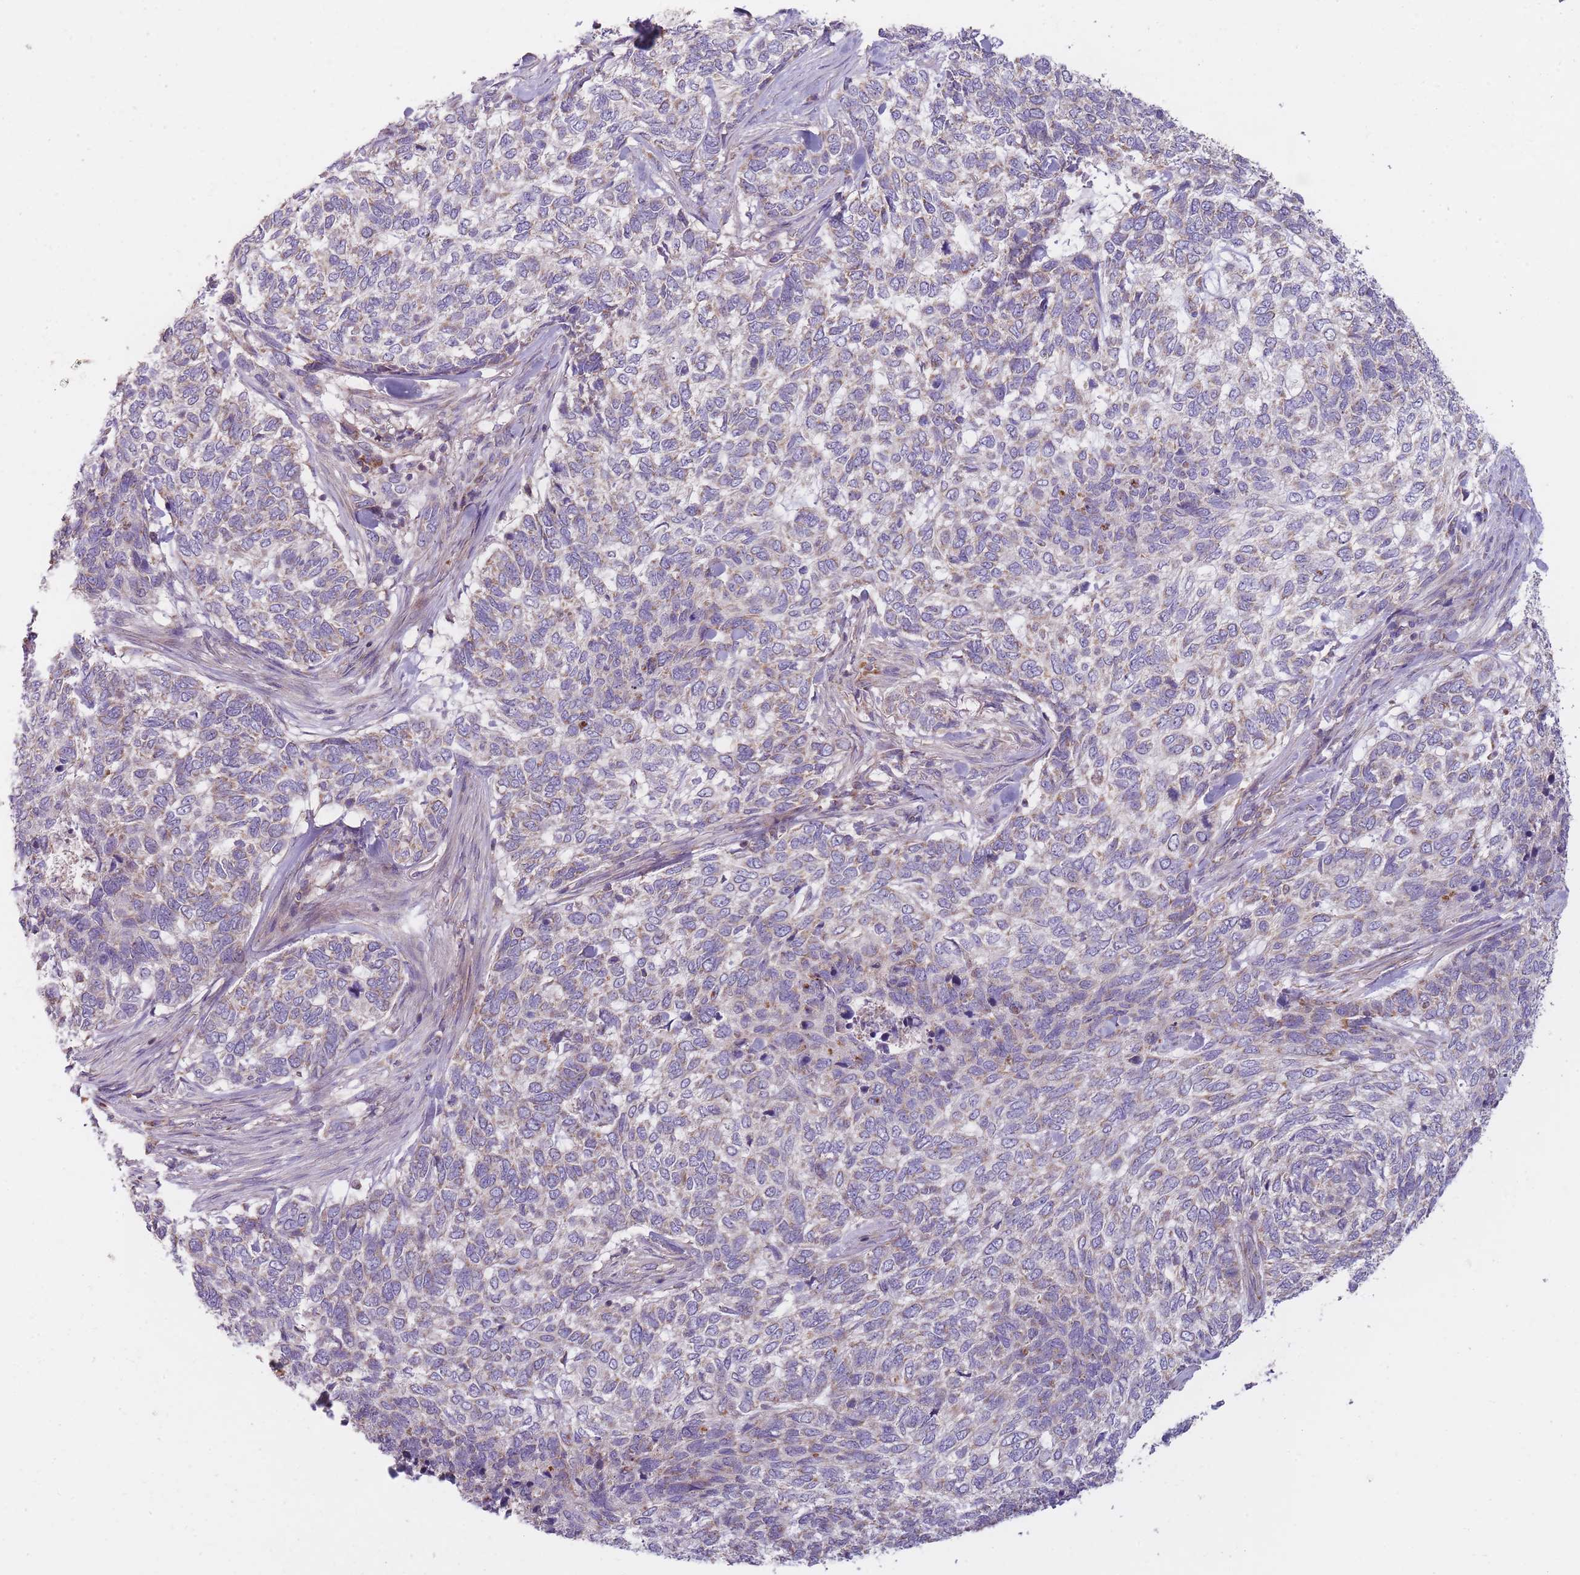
{"staining": {"intensity": "weak", "quantity": "25%-75%", "location": "cytoplasmic/membranous"}, "tissue": "skin cancer", "cell_type": "Tumor cells", "image_type": "cancer", "snomed": [{"axis": "morphology", "description": "Basal cell carcinoma"}, {"axis": "topography", "description": "Skin"}], "caption": "A histopathology image showing weak cytoplasmic/membranous positivity in about 25%-75% of tumor cells in skin cancer, as visualized by brown immunohistochemical staining.", "gene": "NDUFA9", "patient": {"sex": "female", "age": 65}}